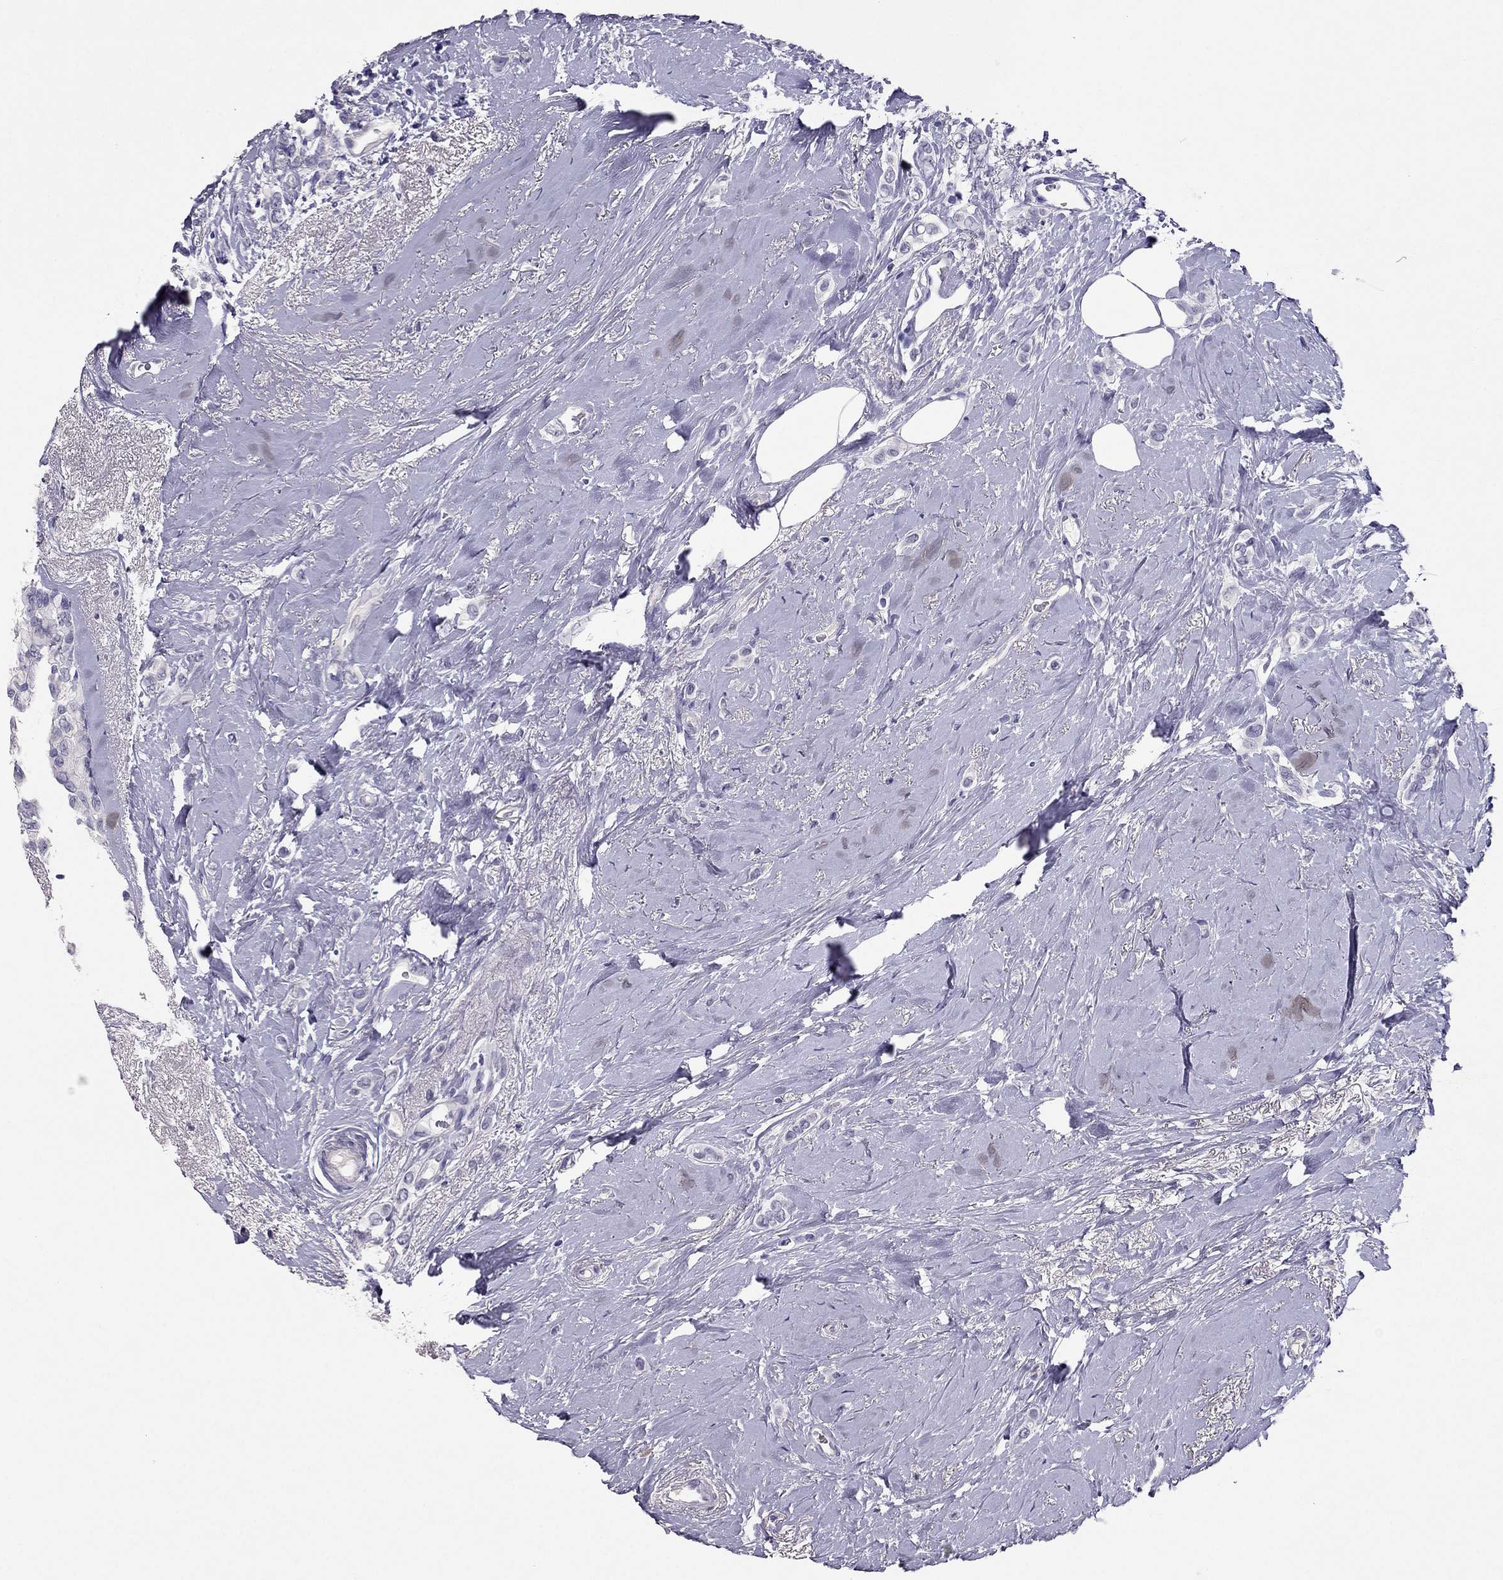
{"staining": {"intensity": "negative", "quantity": "none", "location": "none"}, "tissue": "breast cancer", "cell_type": "Tumor cells", "image_type": "cancer", "snomed": [{"axis": "morphology", "description": "Lobular carcinoma"}, {"axis": "topography", "description": "Breast"}], "caption": "DAB immunohistochemical staining of human lobular carcinoma (breast) displays no significant positivity in tumor cells.", "gene": "RHO", "patient": {"sex": "female", "age": 66}}